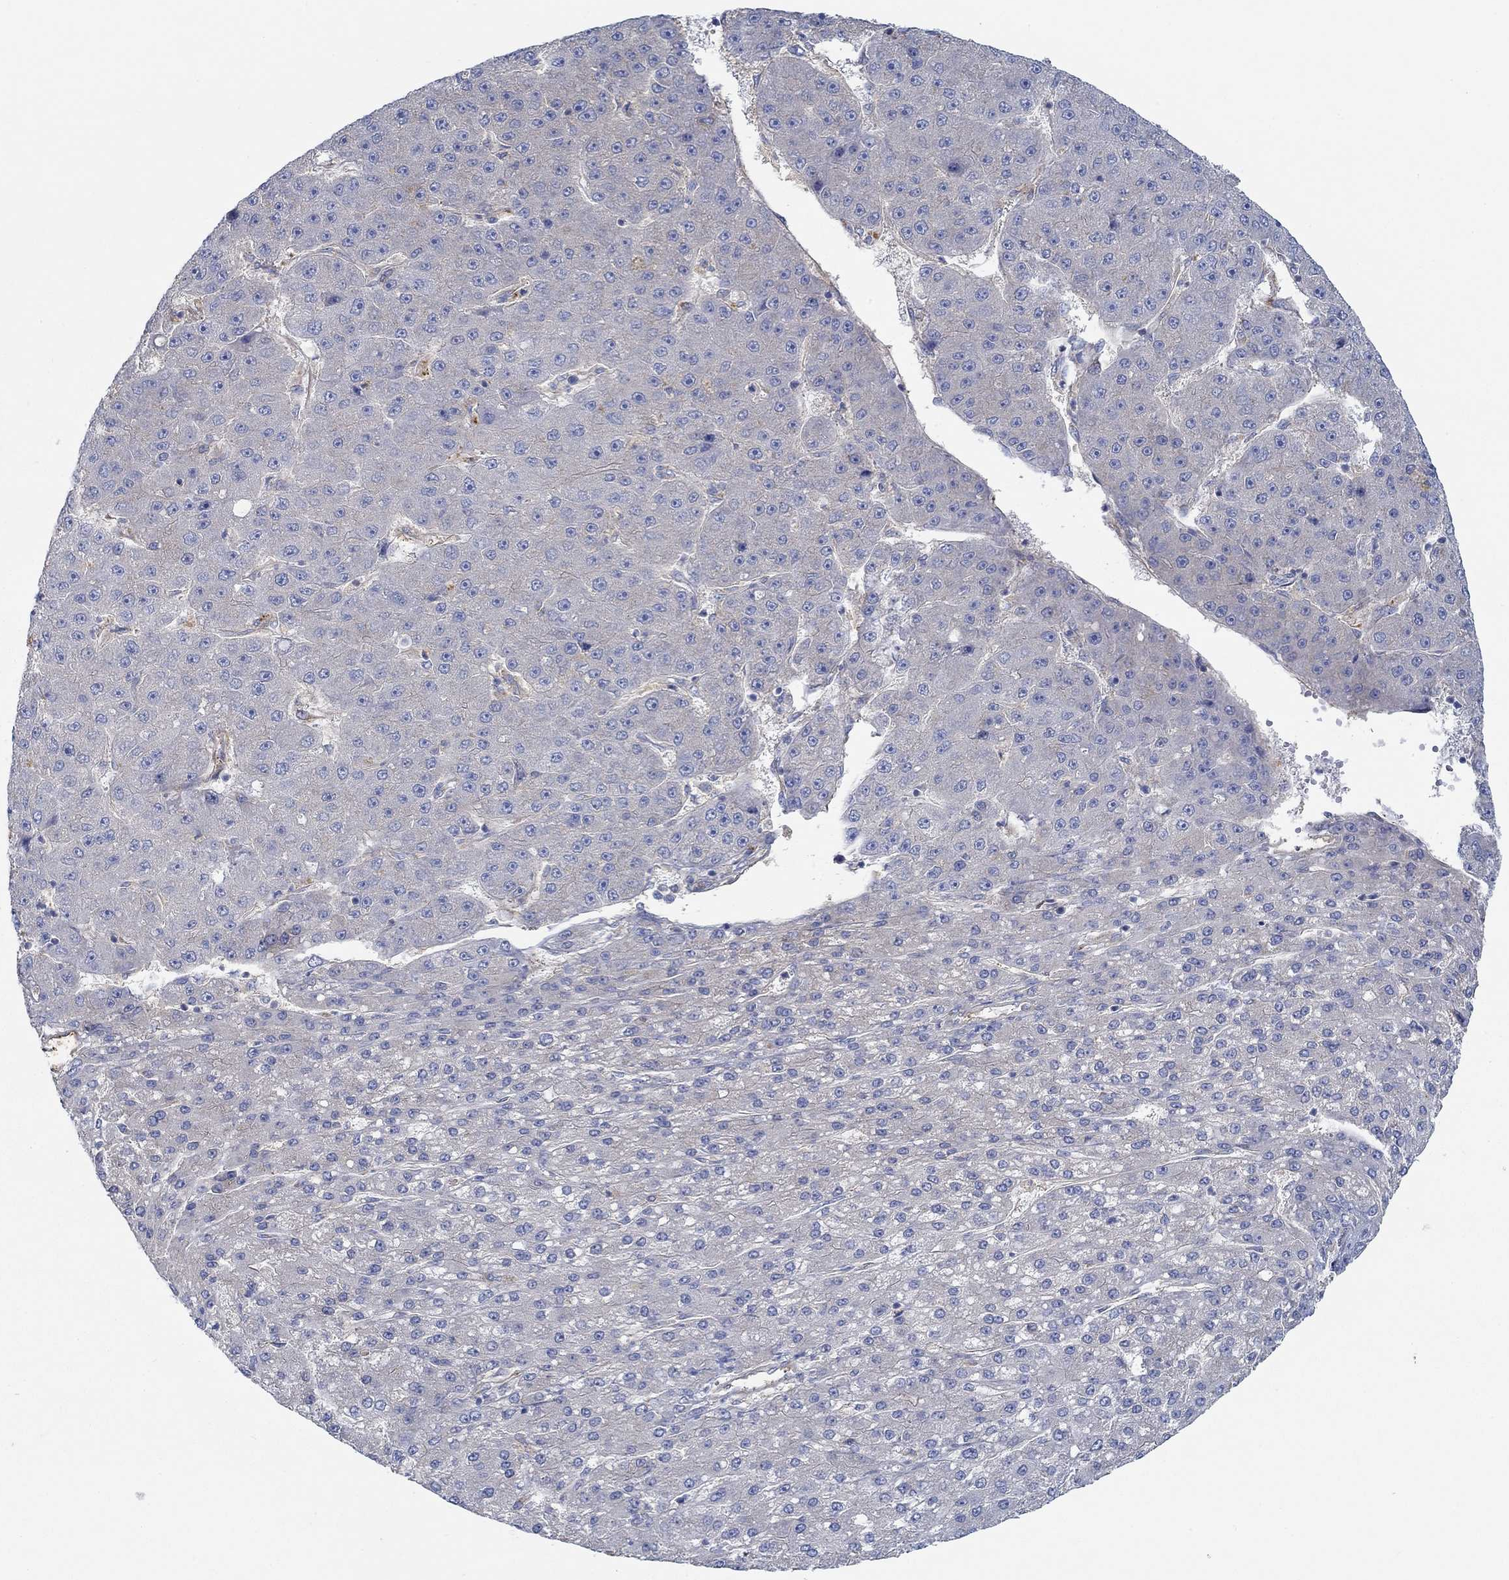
{"staining": {"intensity": "negative", "quantity": "none", "location": "none"}, "tissue": "liver cancer", "cell_type": "Tumor cells", "image_type": "cancer", "snomed": [{"axis": "morphology", "description": "Carcinoma, Hepatocellular, NOS"}, {"axis": "topography", "description": "Liver"}], "caption": "Immunohistochemistry (IHC) of hepatocellular carcinoma (liver) shows no expression in tumor cells.", "gene": "SPAG9", "patient": {"sex": "male", "age": 67}}